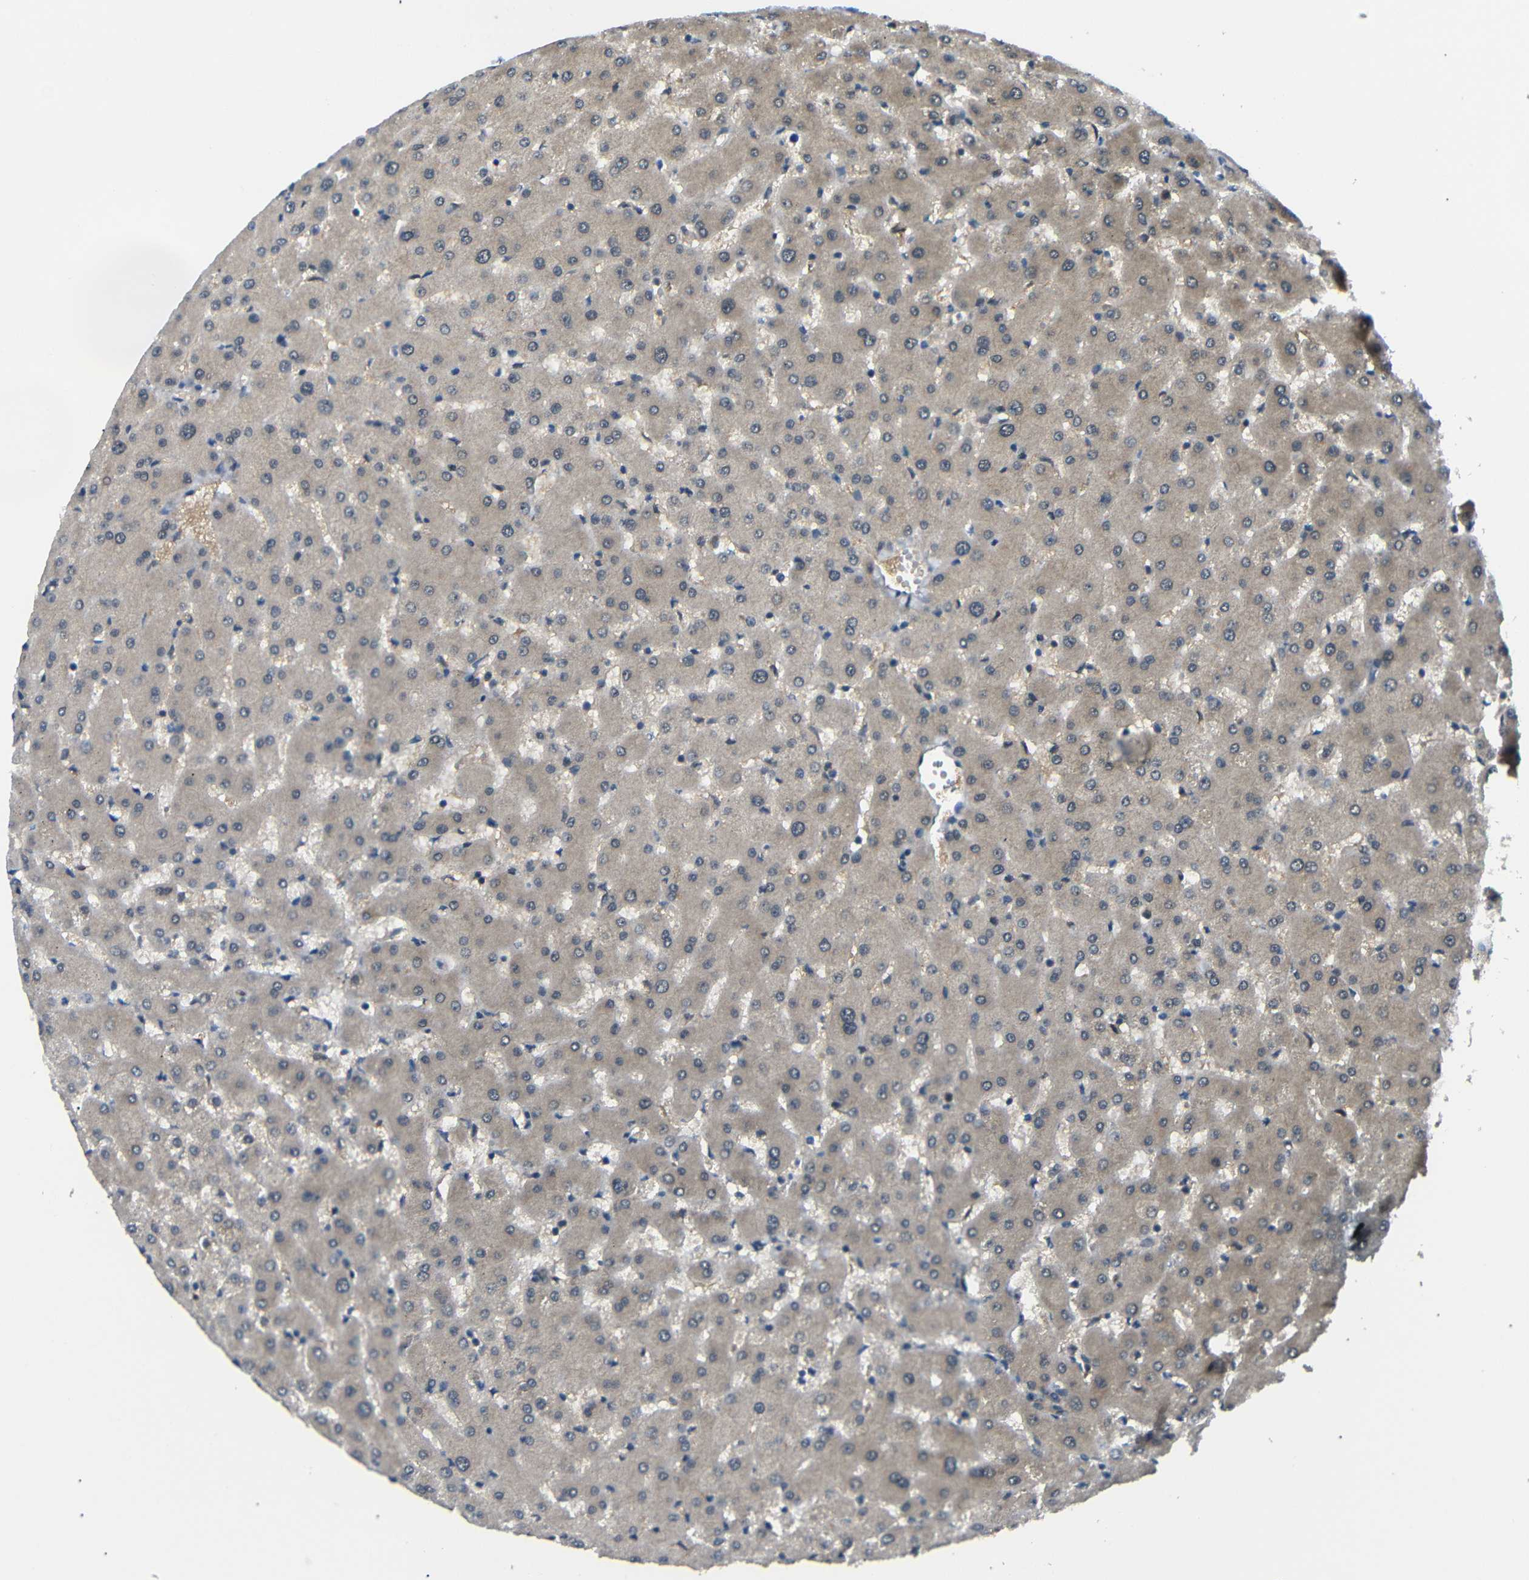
{"staining": {"intensity": "moderate", "quantity": ">75%", "location": "cytoplasmic/membranous"}, "tissue": "liver", "cell_type": "Cholangiocytes", "image_type": "normal", "snomed": [{"axis": "morphology", "description": "Normal tissue, NOS"}, {"axis": "topography", "description": "Liver"}], "caption": "Normal liver reveals moderate cytoplasmic/membranous positivity in approximately >75% of cholangiocytes, visualized by immunohistochemistry. (DAB (3,3'-diaminobenzidine) = brown stain, brightfield microscopy at high magnification).", "gene": "SYDE1", "patient": {"sex": "female", "age": 63}}